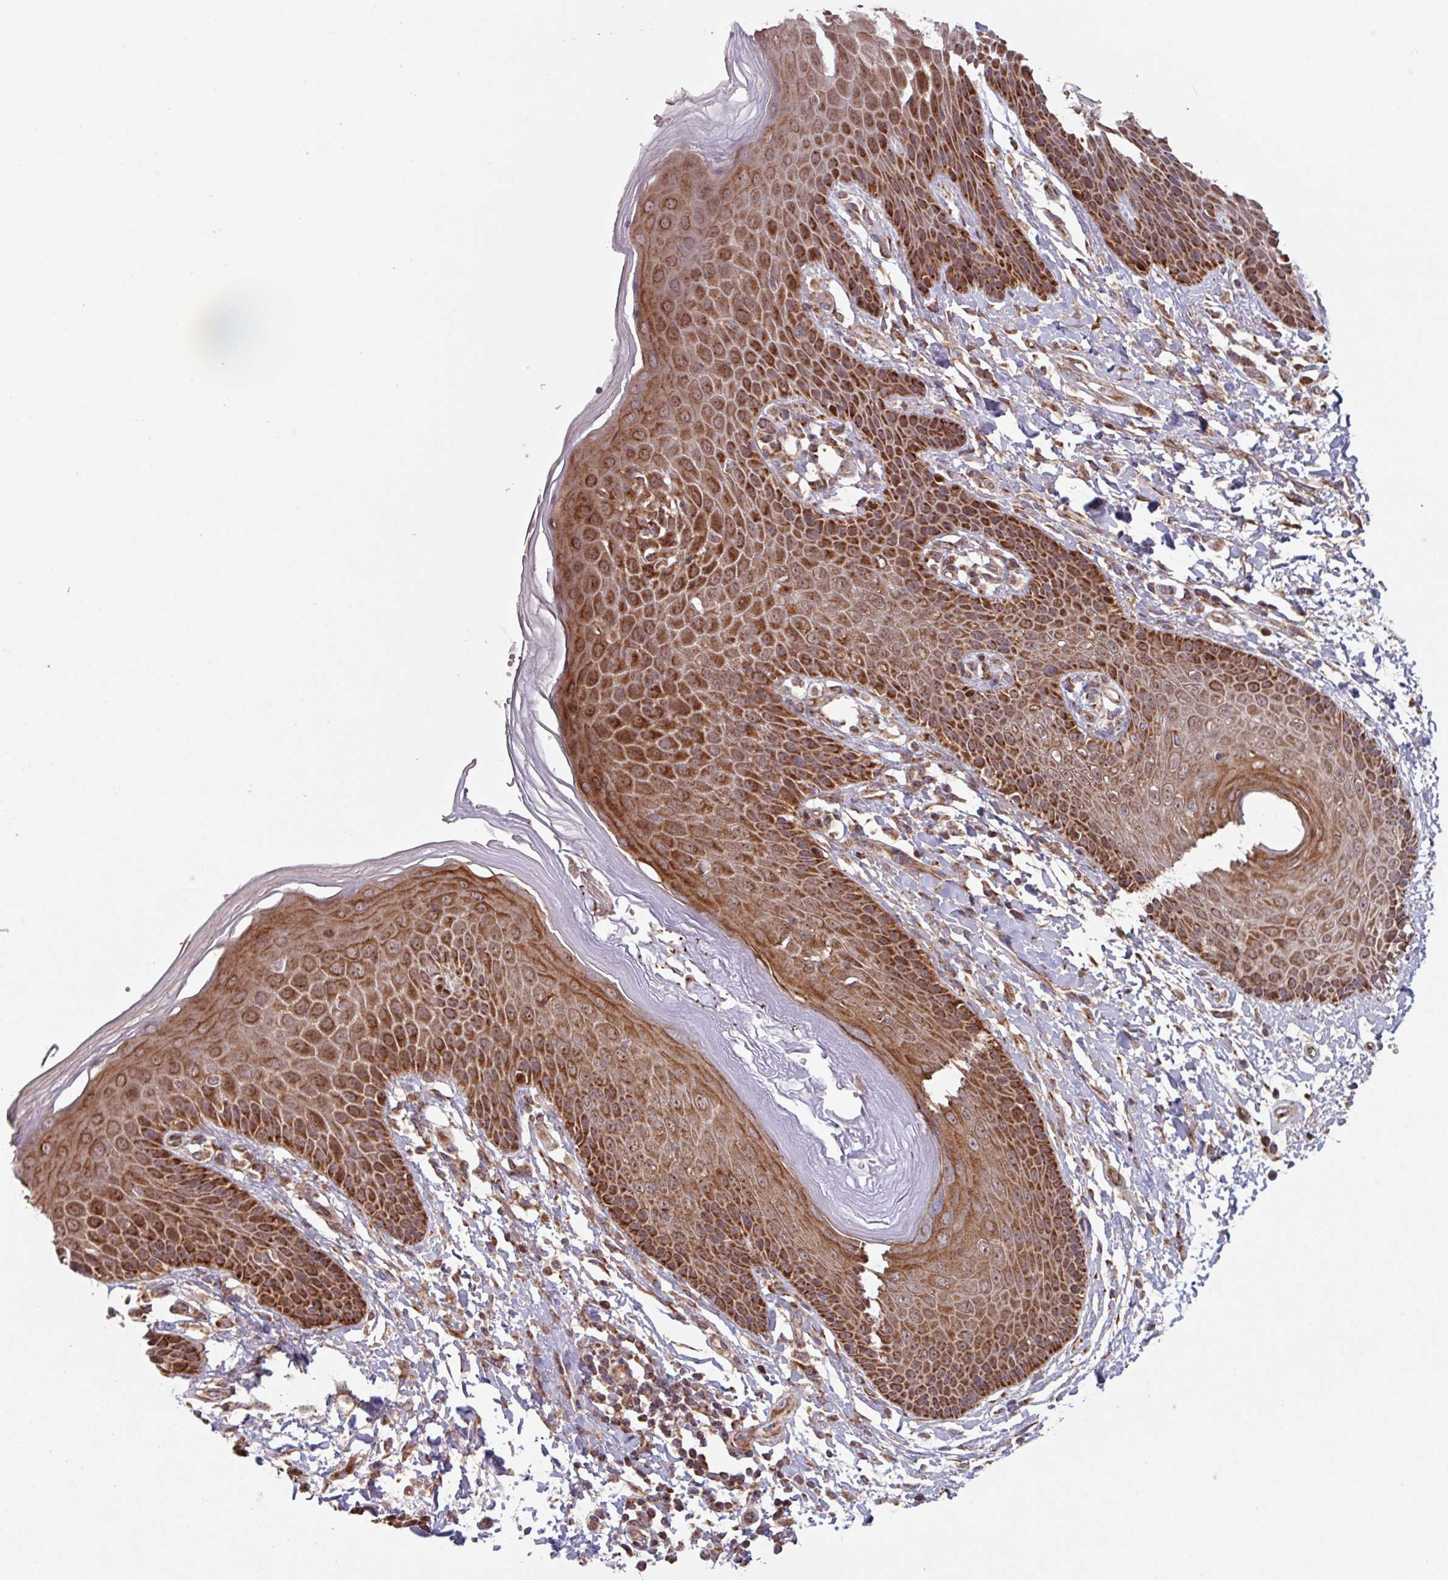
{"staining": {"intensity": "strong", "quantity": ">75%", "location": "cytoplasmic/membranous"}, "tissue": "skin", "cell_type": "Epidermal cells", "image_type": "normal", "snomed": [{"axis": "morphology", "description": "Normal tissue, NOS"}, {"axis": "topography", "description": "Peripheral nerve tissue"}], "caption": "Immunohistochemical staining of unremarkable human skin demonstrates >75% levels of strong cytoplasmic/membranous protein expression in about >75% of epidermal cells. (DAB (3,3'-diaminobenzidine) IHC with brightfield microscopy, high magnification).", "gene": "COX7C", "patient": {"sex": "male", "age": 51}}